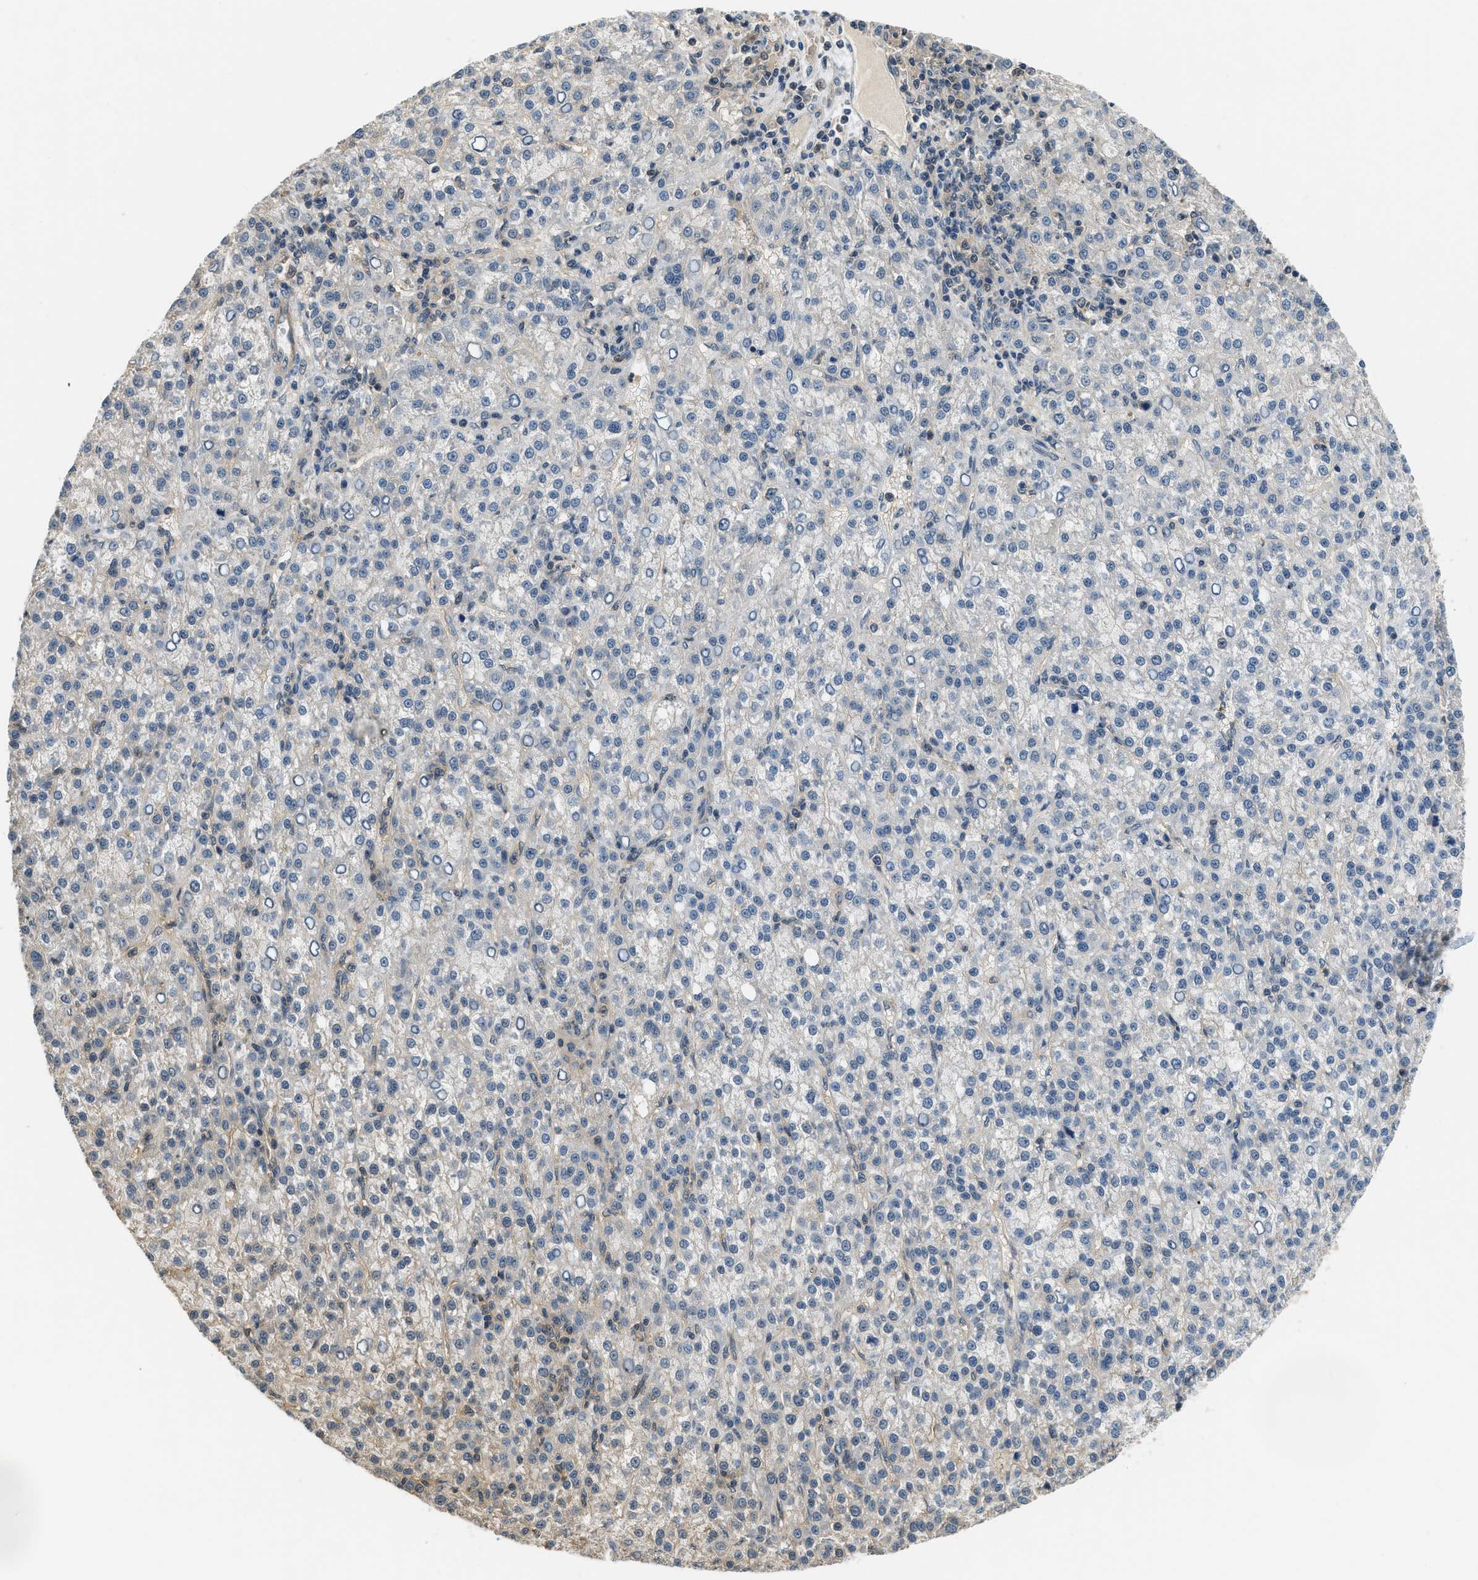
{"staining": {"intensity": "negative", "quantity": "none", "location": "none"}, "tissue": "liver cancer", "cell_type": "Tumor cells", "image_type": "cancer", "snomed": [{"axis": "morphology", "description": "Carcinoma, Hepatocellular, NOS"}, {"axis": "topography", "description": "Liver"}], "caption": "Protein analysis of liver cancer (hepatocellular carcinoma) reveals no significant expression in tumor cells.", "gene": "CBLB", "patient": {"sex": "female", "age": 58}}